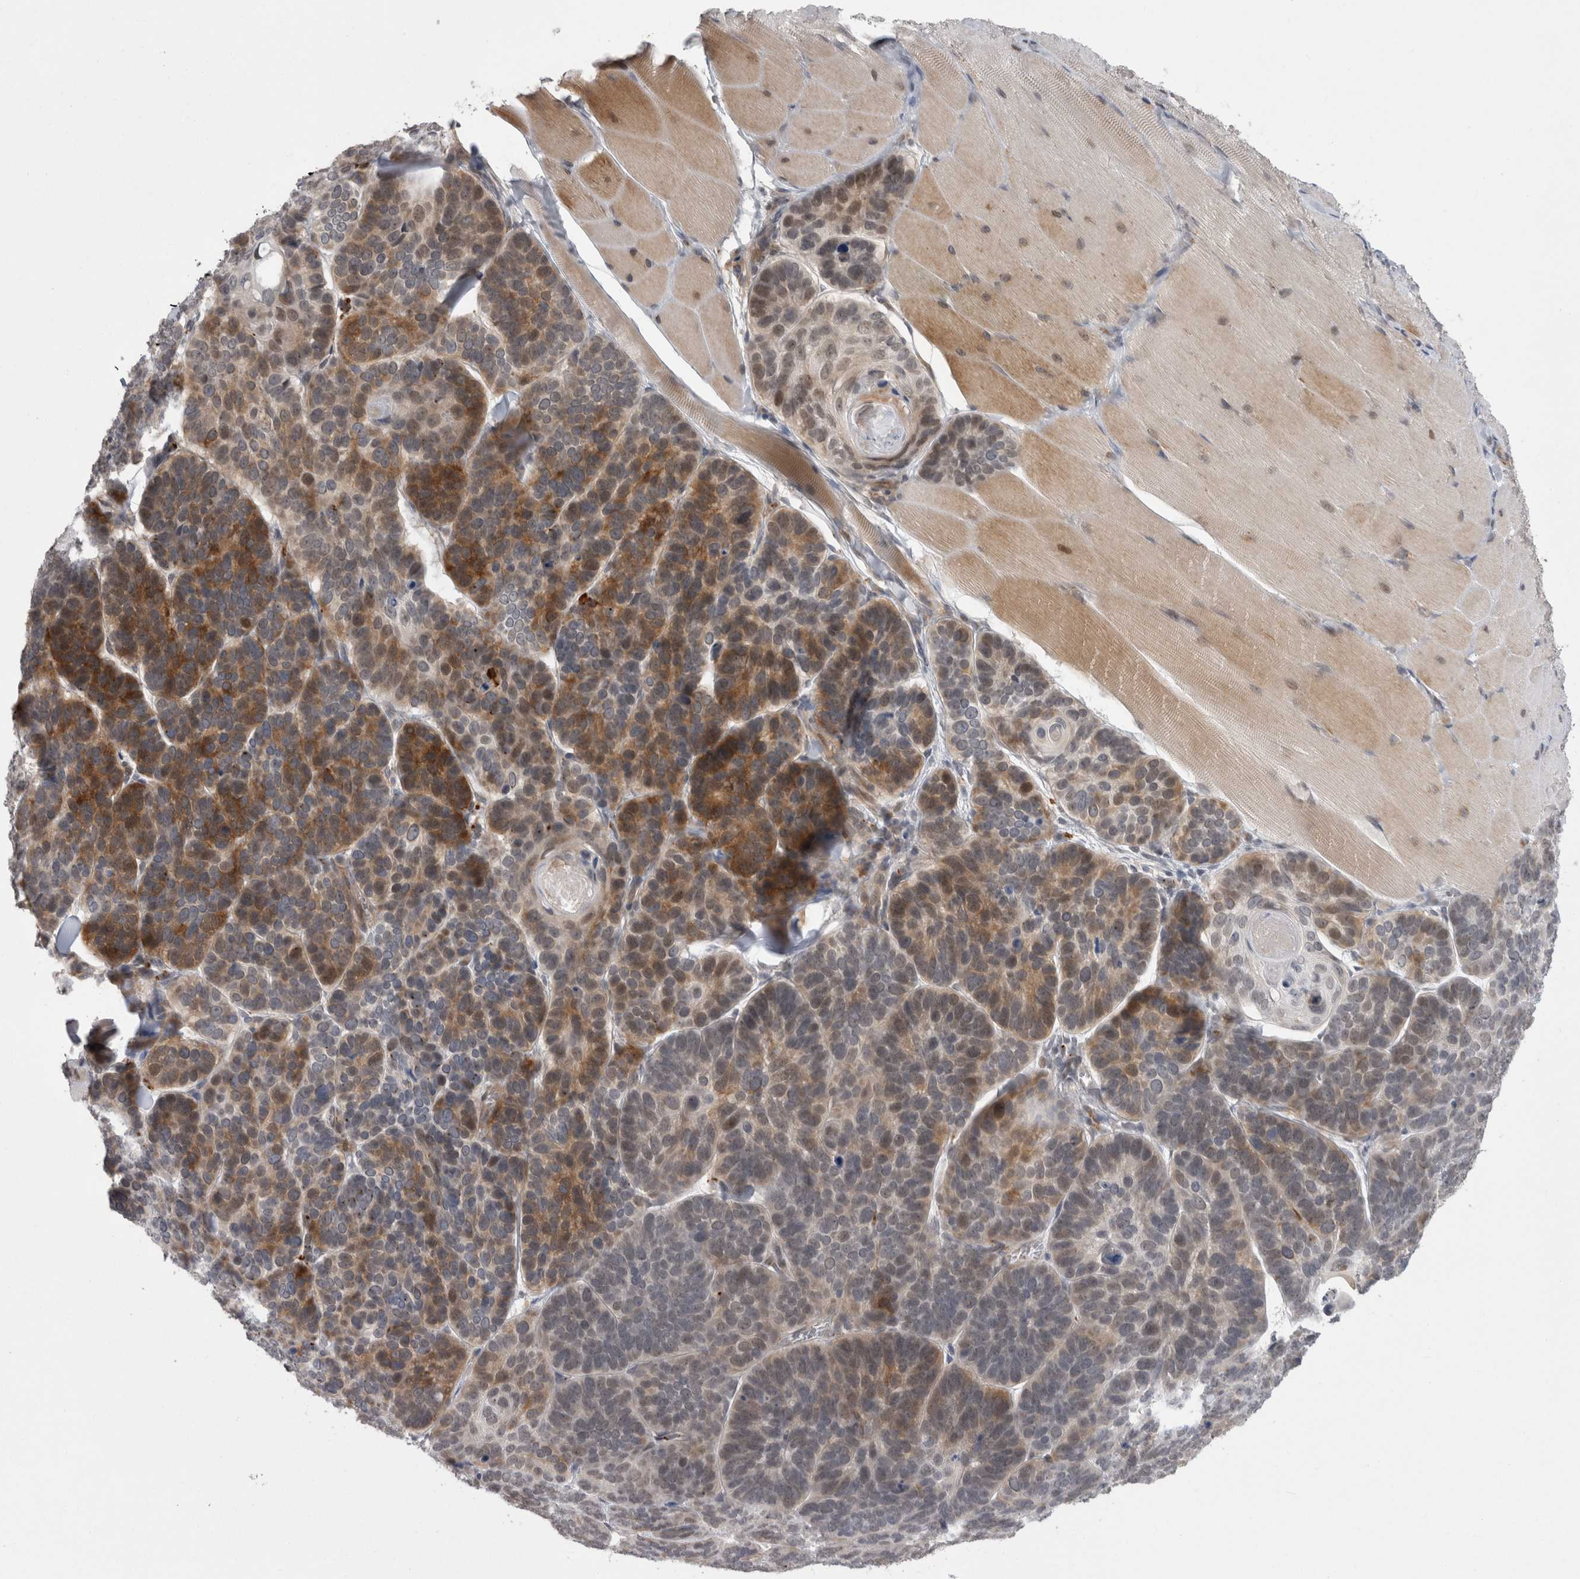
{"staining": {"intensity": "moderate", "quantity": "25%-75%", "location": "cytoplasmic/membranous"}, "tissue": "skin cancer", "cell_type": "Tumor cells", "image_type": "cancer", "snomed": [{"axis": "morphology", "description": "Basal cell carcinoma"}, {"axis": "topography", "description": "Skin"}], "caption": "Protein expression analysis of human skin cancer (basal cell carcinoma) reveals moderate cytoplasmic/membranous positivity in about 25%-75% of tumor cells.", "gene": "MTBP", "patient": {"sex": "male", "age": 62}}